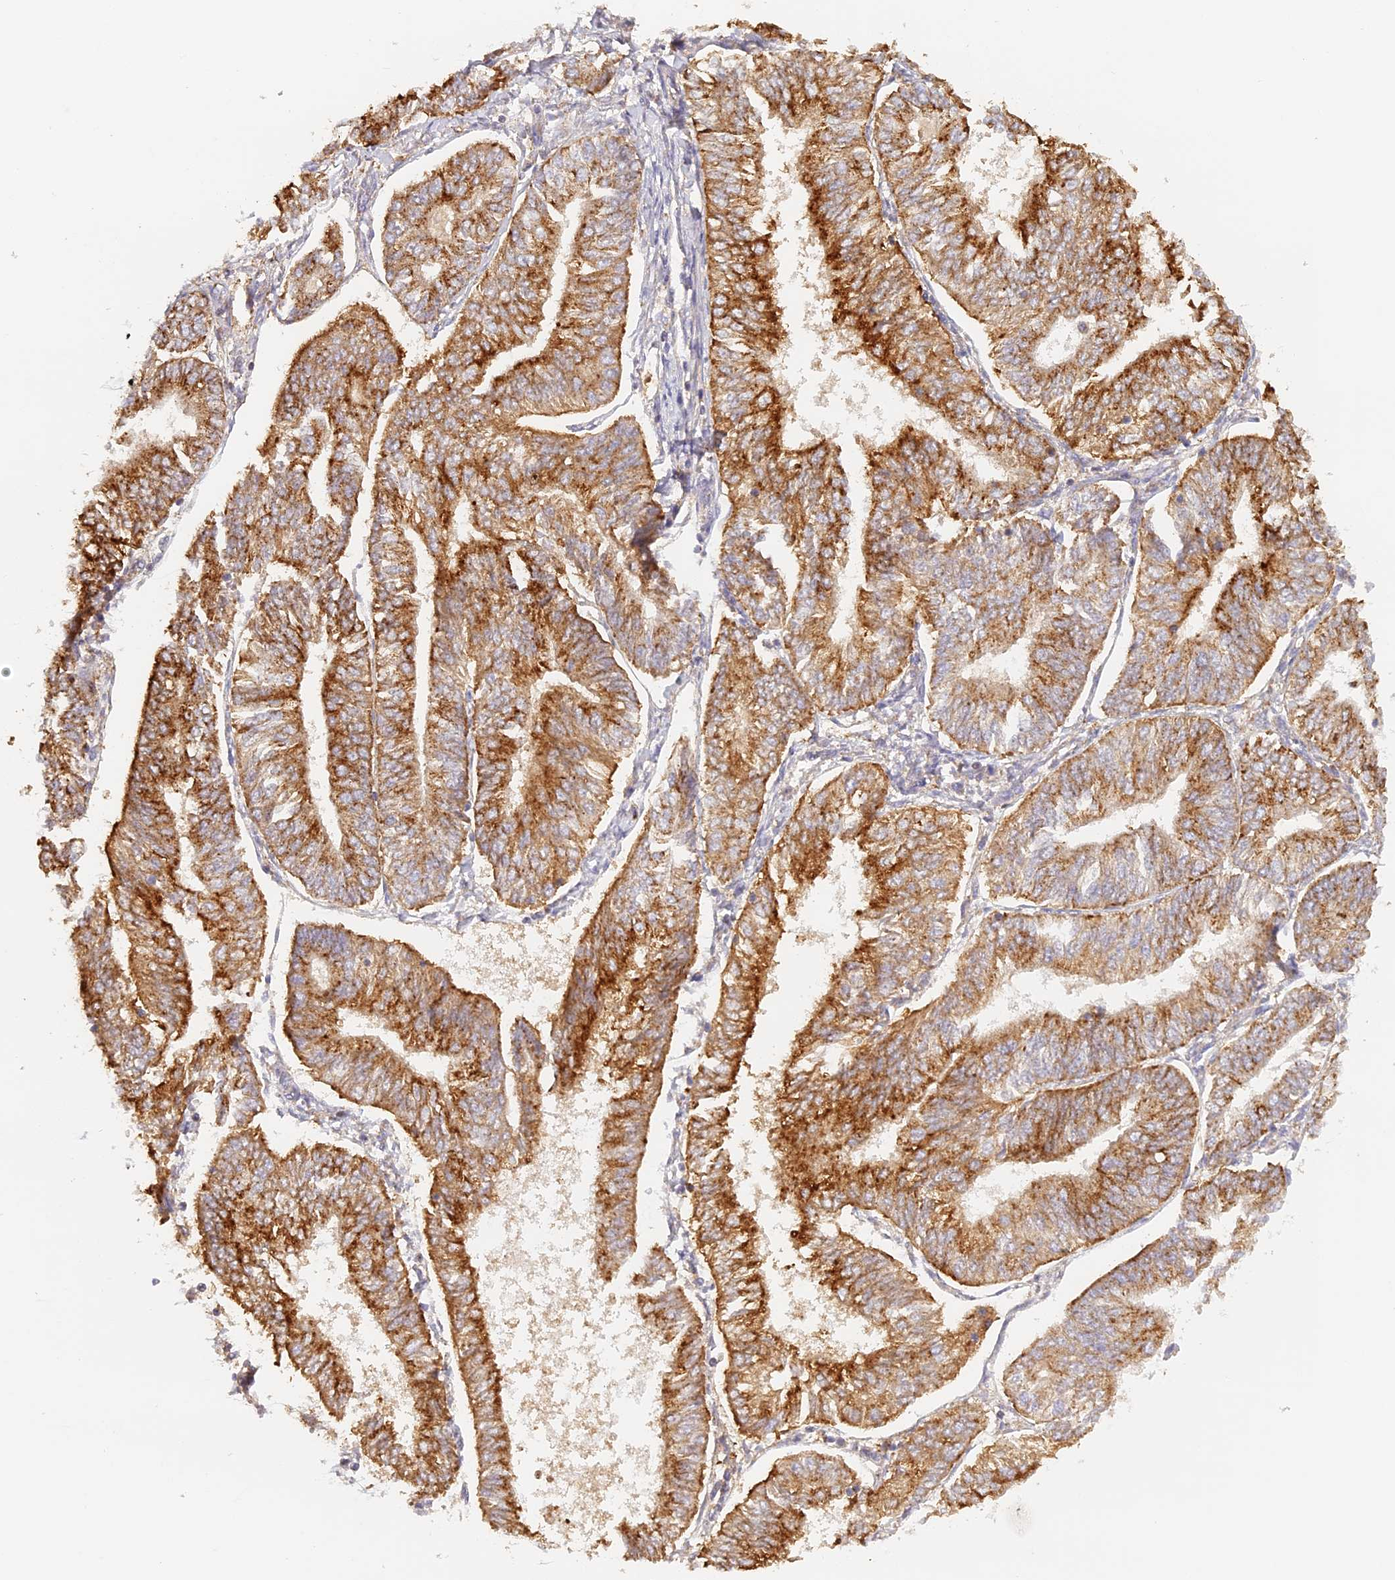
{"staining": {"intensity": "moderate", "quantity": ">75%", "location": "cytoplasmic/membranous"}, "tissue": "endometrial cancer", "cell_type": "Tumor cells", "image_type": "cancer", "snomed": [{"axis": "morphology", "description": "Adenocarcinoma, NOS"}, {"axis": "topography", "description": "Endometrium"}], "caption": "Immunohistochemical staining of human adenocarcinoma (endometrial) displays medium levels of moderate cytoplasmic/membranous staining in approximately >75% of tumor cells.", "gene": "LAMP2", "patient": {"sex": "female", "age": 58}}